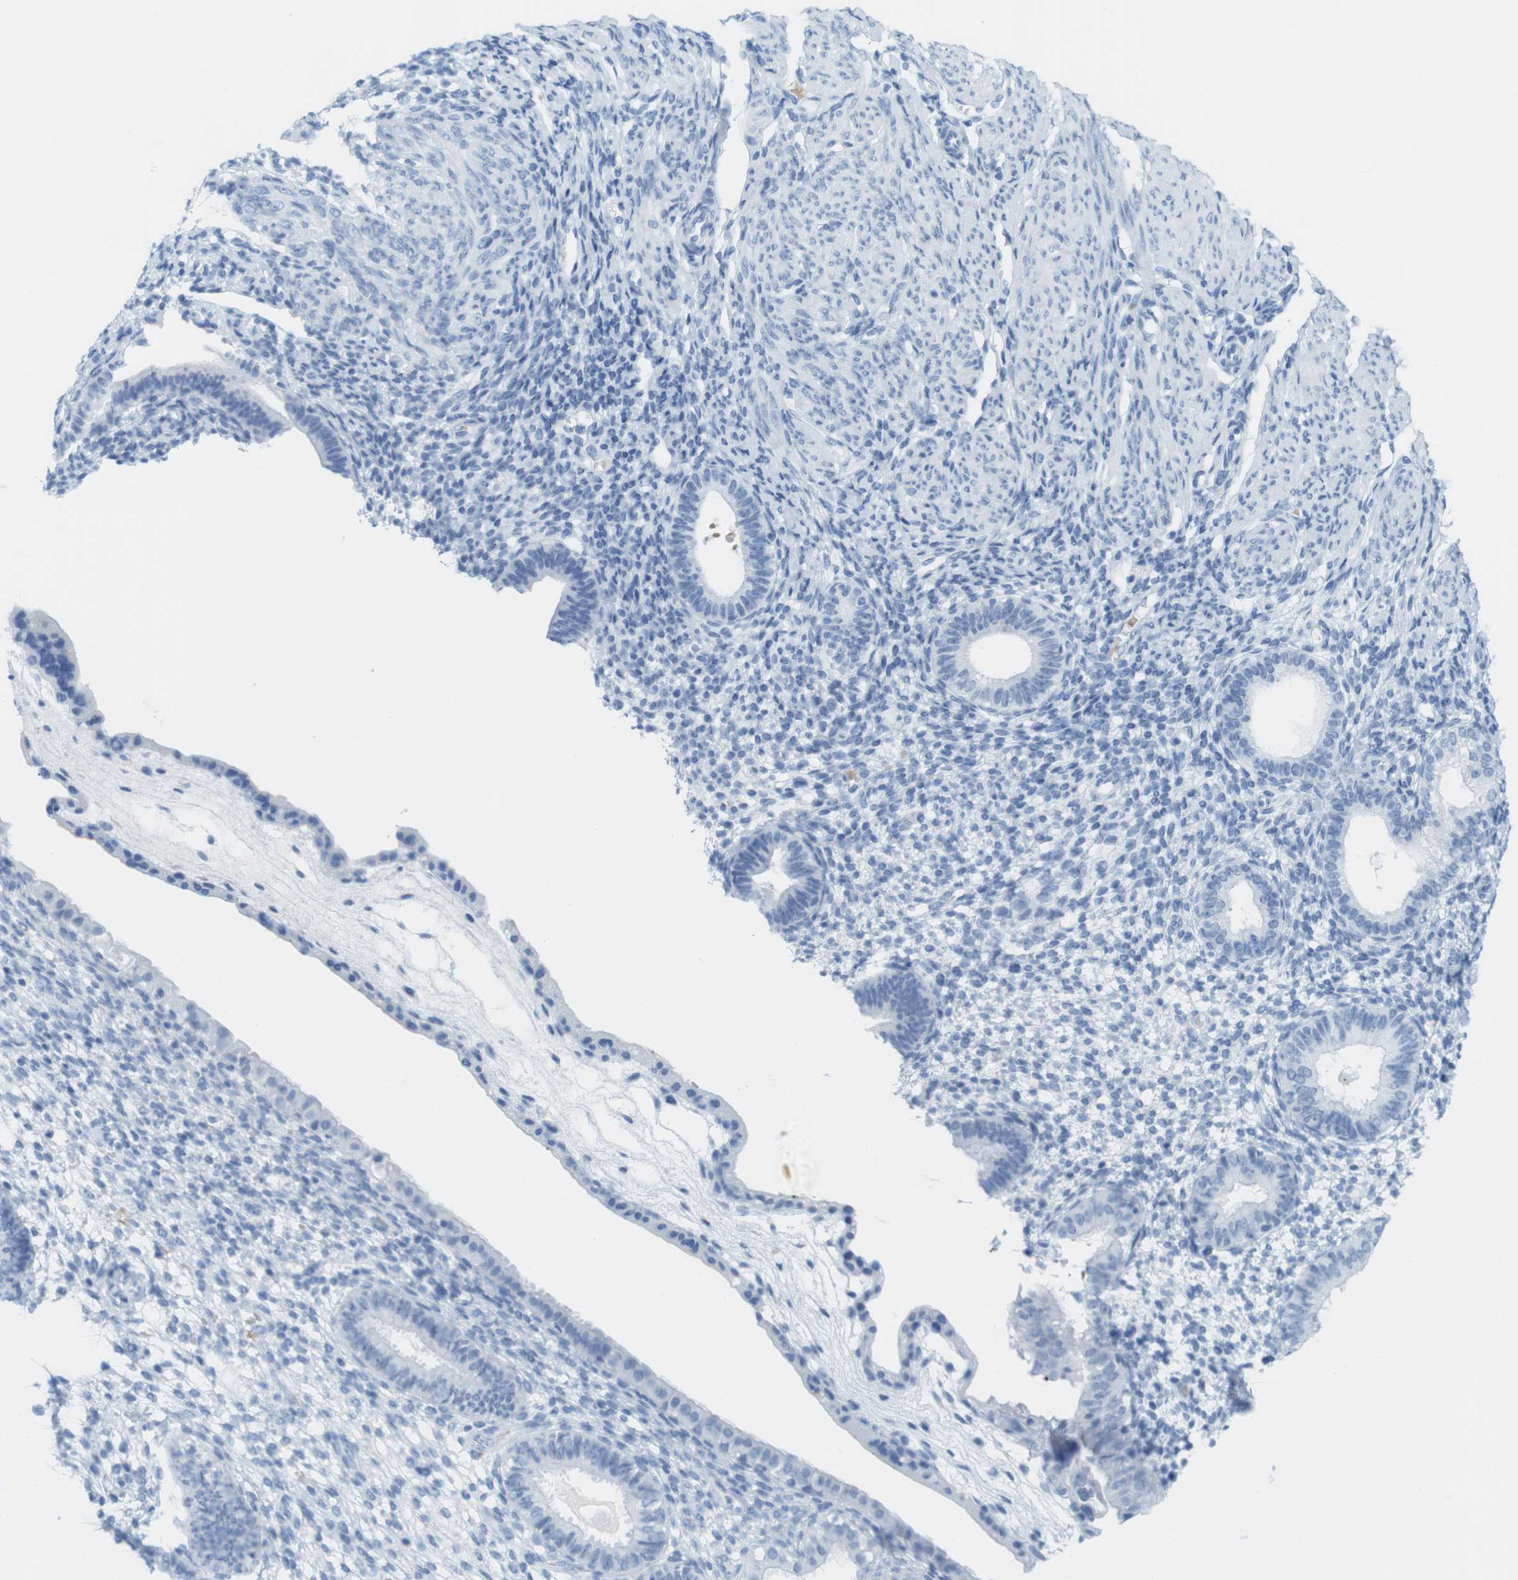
{"staining": {"intensity": "negative", "quantity": "none", "location": "none"}, "tissue": "endometrium", "cell_type": "Cells in endometrial stroma", "image_type": "normal", "snomed": [{"axis": "morphology", "description": "Normal tissue, NOS"}, {"axis": "topography", "description": "Endometrium"}], "caption": "DAB immunohistochemical staining of benign human endometrium shows no significant positivity in cells in endometrial stroma.", "gene": "TNNT2", "patient": {"sex": "female", "age": 61}}